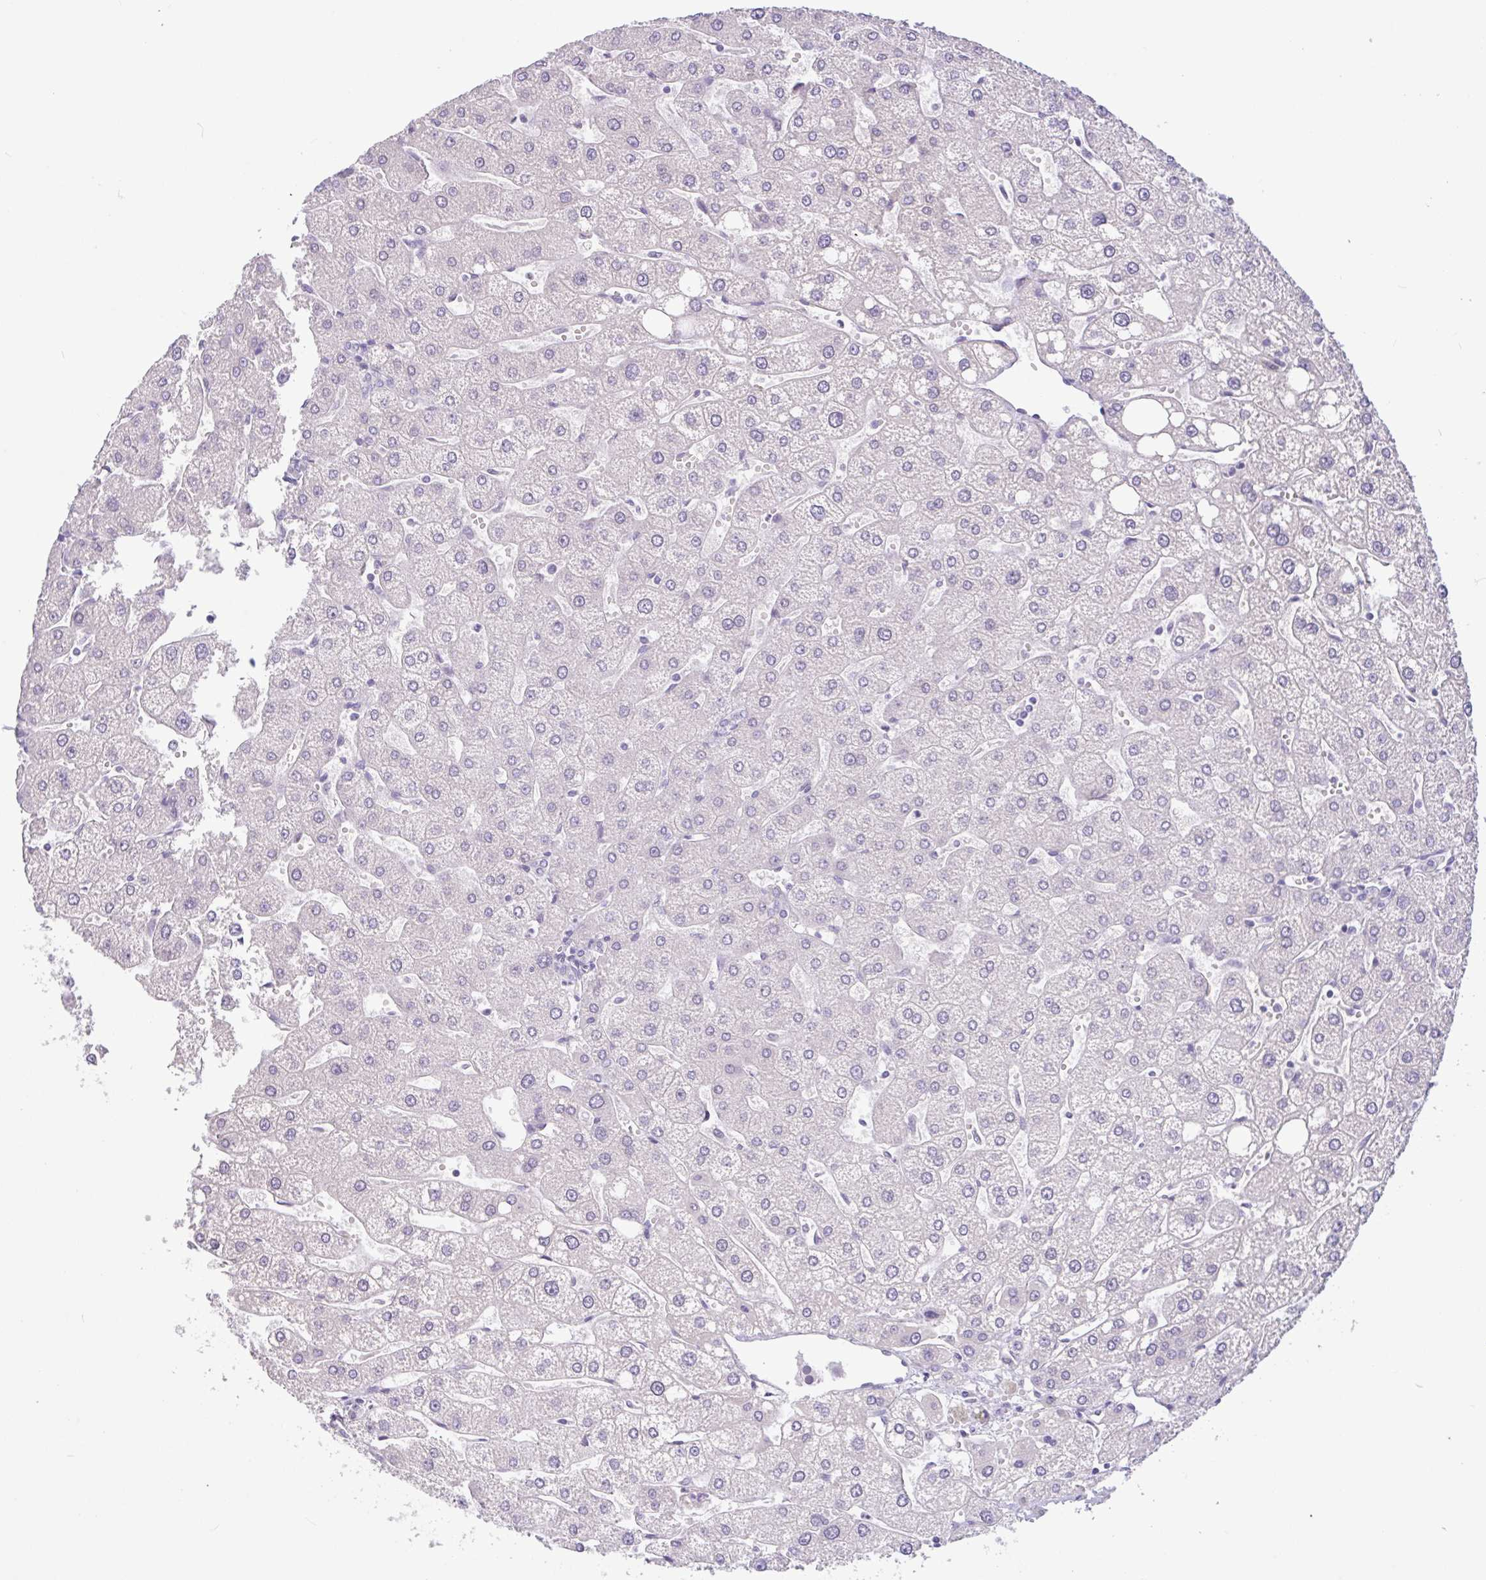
{"staining": {"intensity": "negative", "quantity": "none", "location": "none"}, "tissue": "liver", "cell_type": "Cholangiocytes", "image_type": "normal", "snomed": [{"axis": "morphology", "description": "Normal tissue, NOS"}, {"axis": "topography", "description": "Liver"}], "caption": "Cholangiocytes are negative for protein expression in normal human liver. Nuclei are stained in blue.", "gene": "CTSE", "patient": {"sex": "male", "age": 67}}